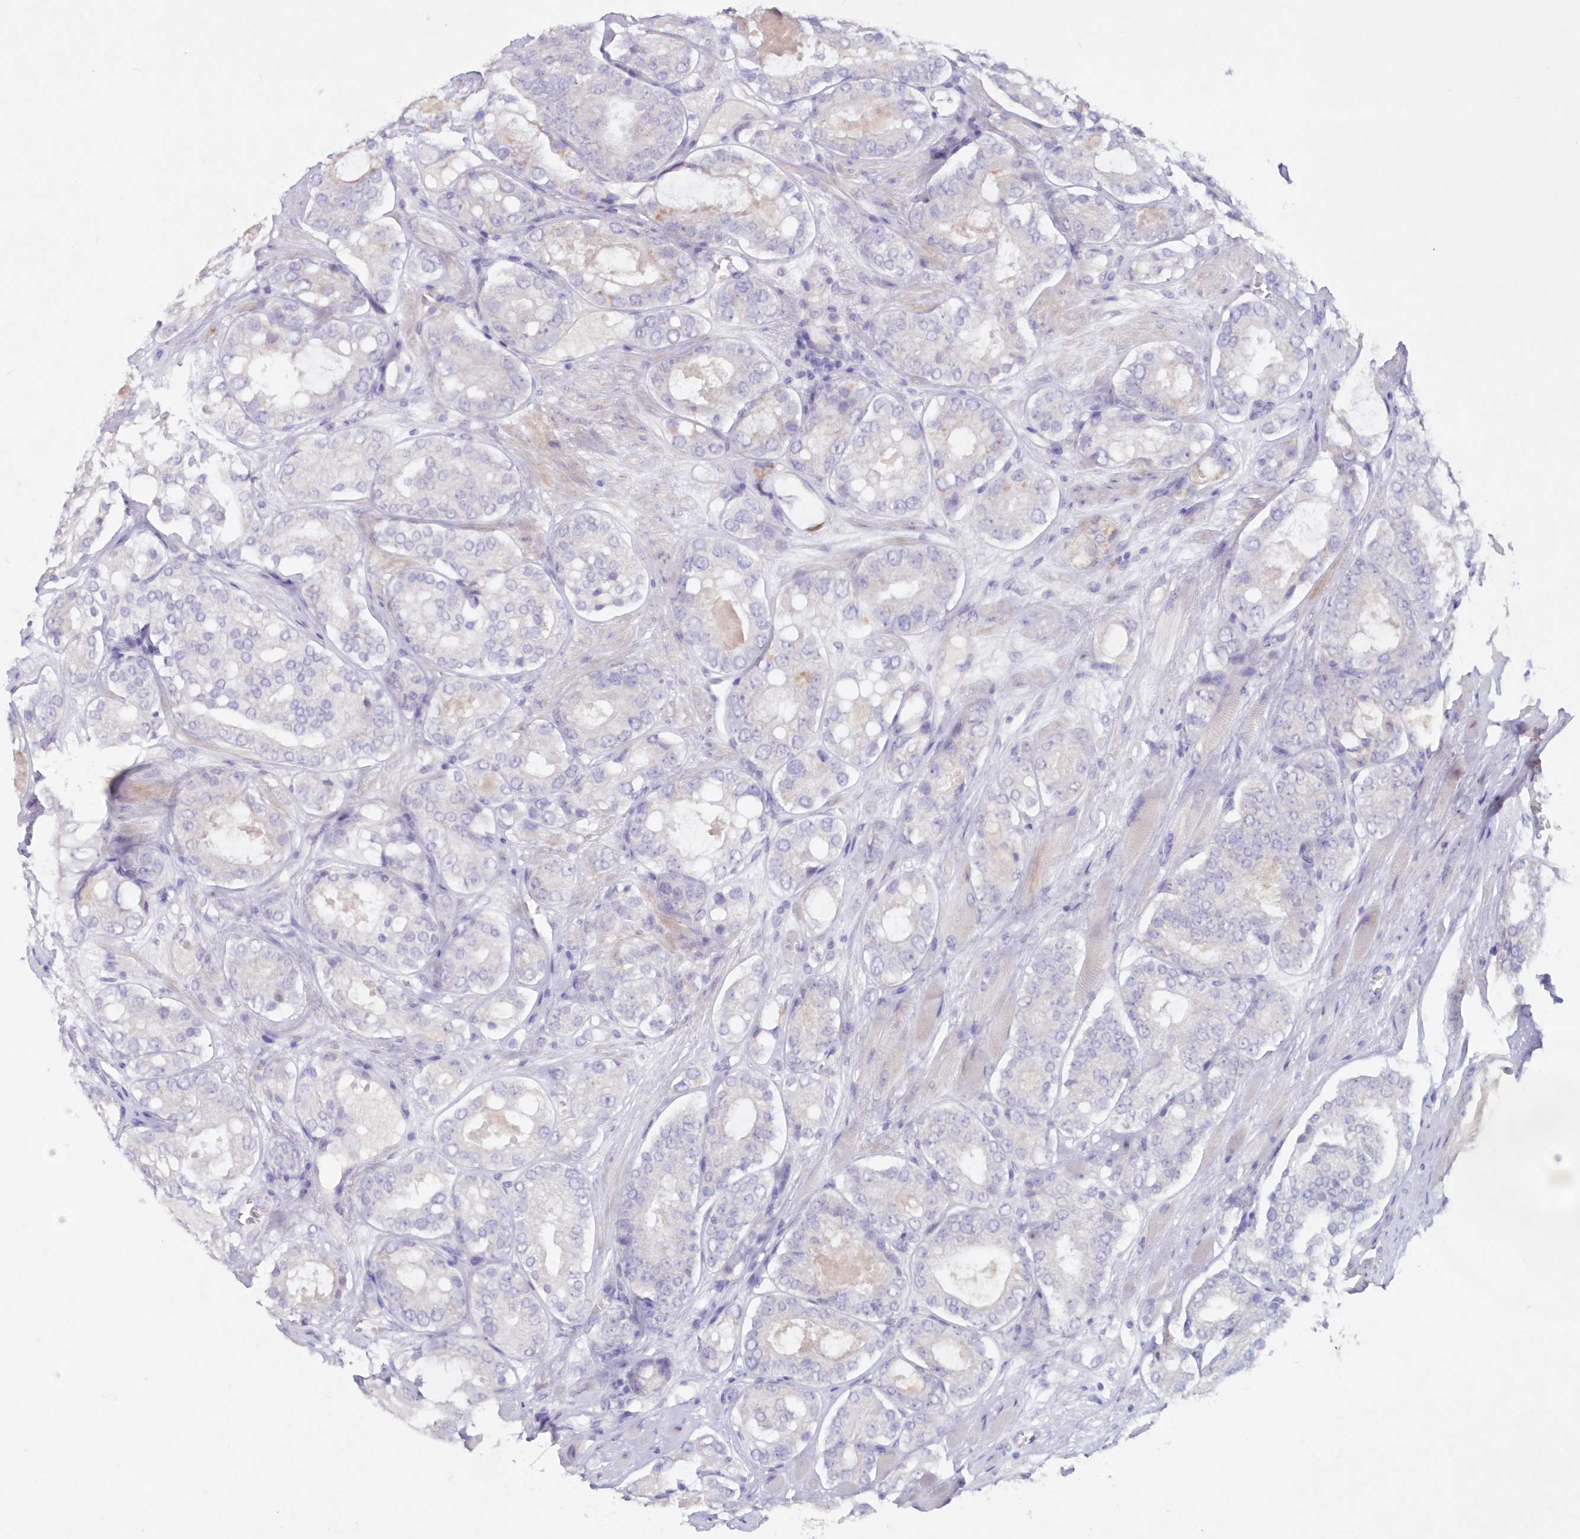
{"staining": {"intensity": "negative", "quantity": "none", "location": "none"}, "tissue": "prostate cancer", "cell_type": "Tumor cells", "image_type": "cancer", "snomed": [{"axis": "morphology", "description": "Adenocarcinoma, High grade"}, {"axis": "topography", "description": "Prostate"}], "caption": "Immunohistochemistry of prostate cancer reveals no positivity in tumor cells. Brightfield microscopy of immunohistochemistry (IHC) stained with DAB (brown) and hematoxylin (blue), captured at high magnification.", "gene": "GCKR", "patient": {"sex": "male", "age": 65}}